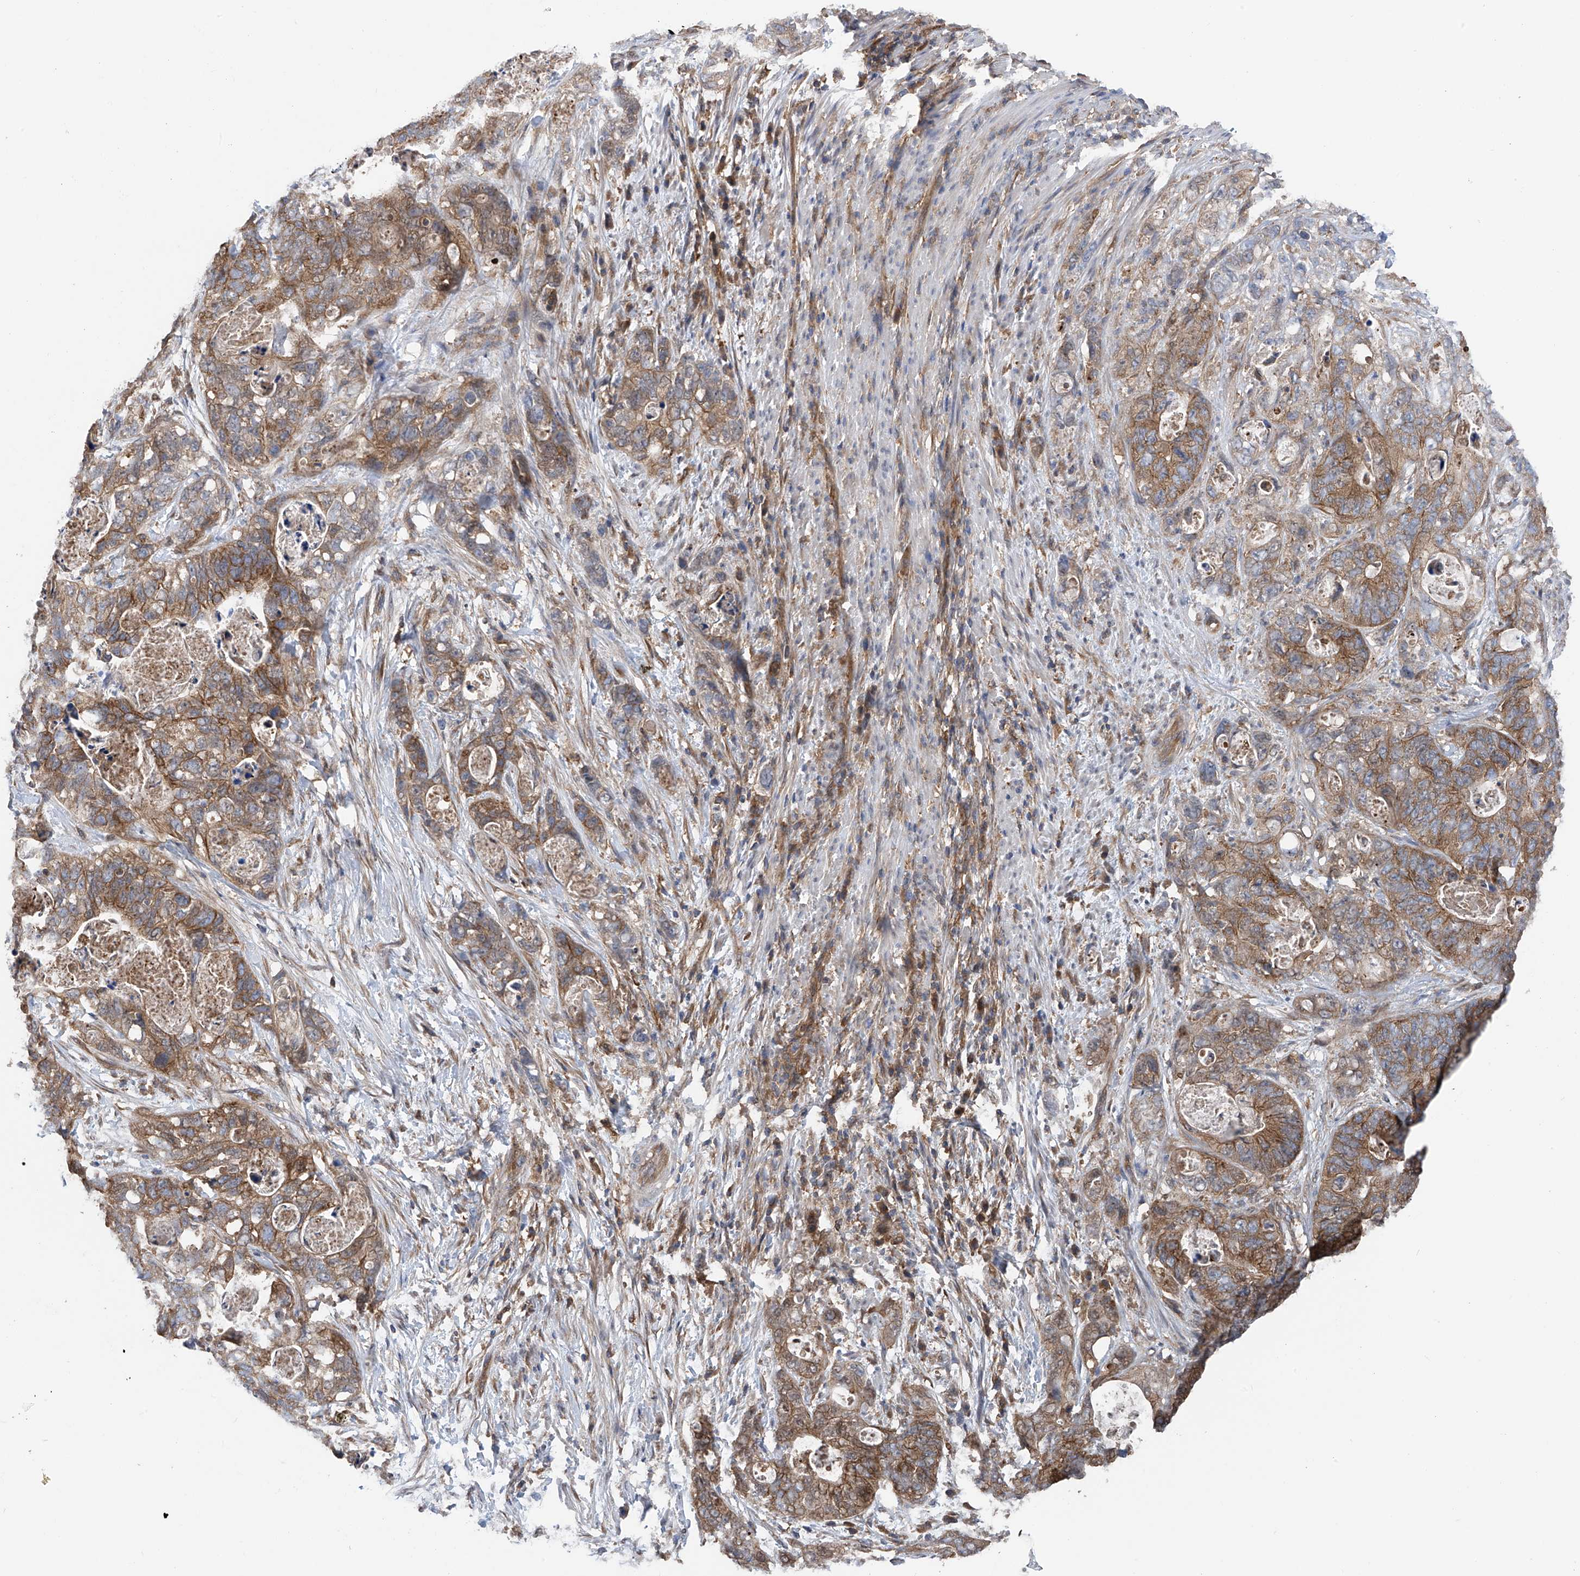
{"staining": {"intensity": "moderate", "quantity": ">75%", "location": "cytoplasmic/membranous"}, "tissue": "stomach cancer", "cell_type": "Tumor cells", "image_type": "cancer", "snomed": [{"axis": "morphology", "description": "Adenocarcinoma, NOS"}, {"axis": "topography", "description": "Stomach"}], "caption": "Immunohistochemistry (IHC) histopathology image of neoplastic tissue: stomach cancer stained using immunohistochemistry (IHC) exhibits medium levels of moderate protein expression localized specifically in the cytoplasmic/membranous of tumor cells, appearing as a cytoplasmic/membranous brown color.", "gene": "CHPF", "patient": {"sex": "female", "age": 89}}